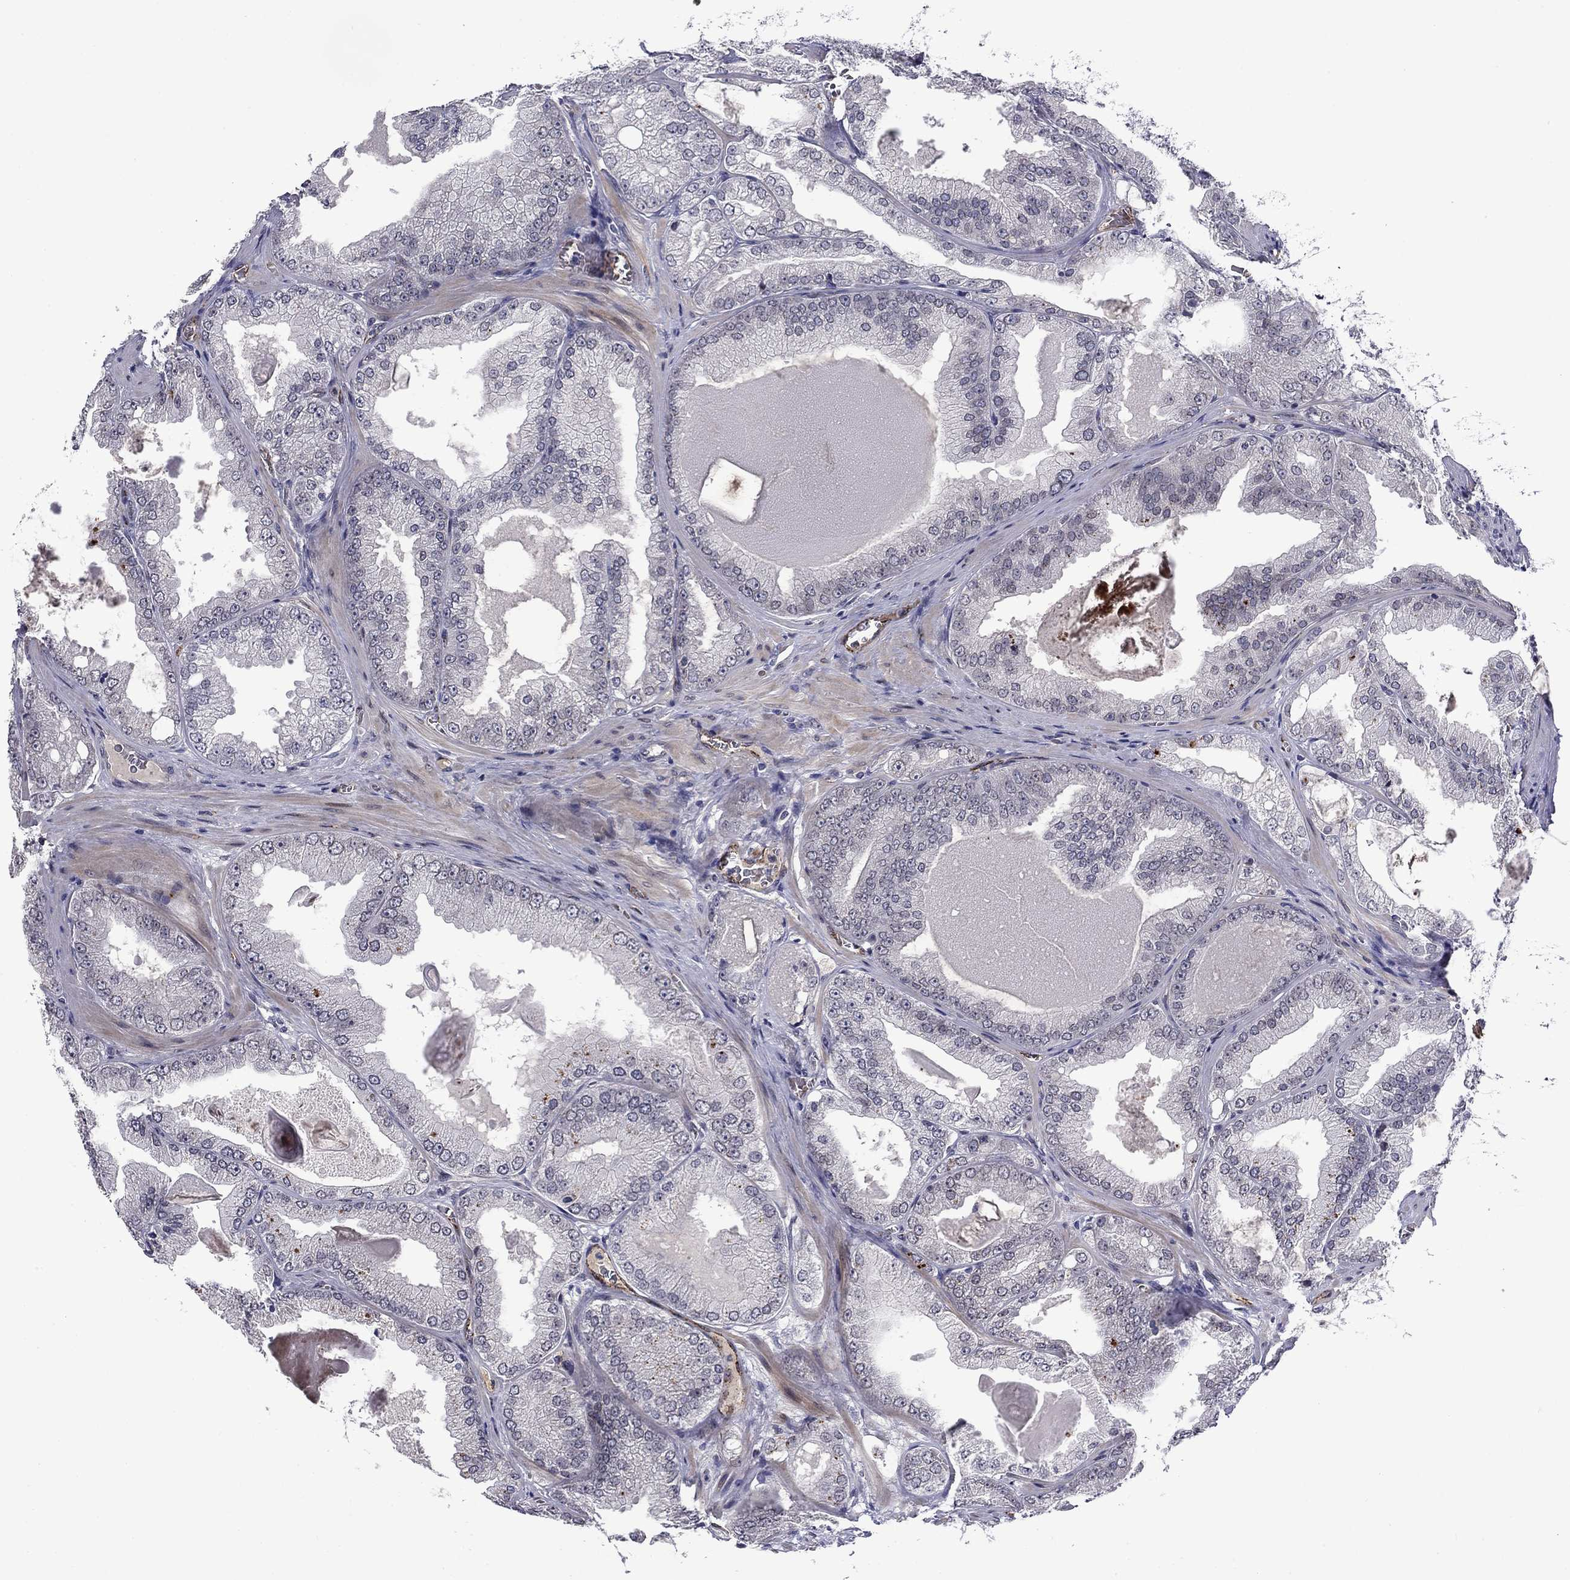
{"staining": {"intensity": "negative", "quantity": "none", "location": "none"}, "tissue": "prostate cancer", "cell_type": "Tumor cells", "image_type": "cancer", "snomed": [{"axis": "morphology", "description": "Adenocarcinoma, Low grade"}, {"axis": "topography", "description": "Prostate"}], "caption": "Immunohistochemical staining of human prostate cancer displays no significant staining in tumor cells.", "gene": "SLITRK1", "patient": {"sex": "male", "age": 72}}